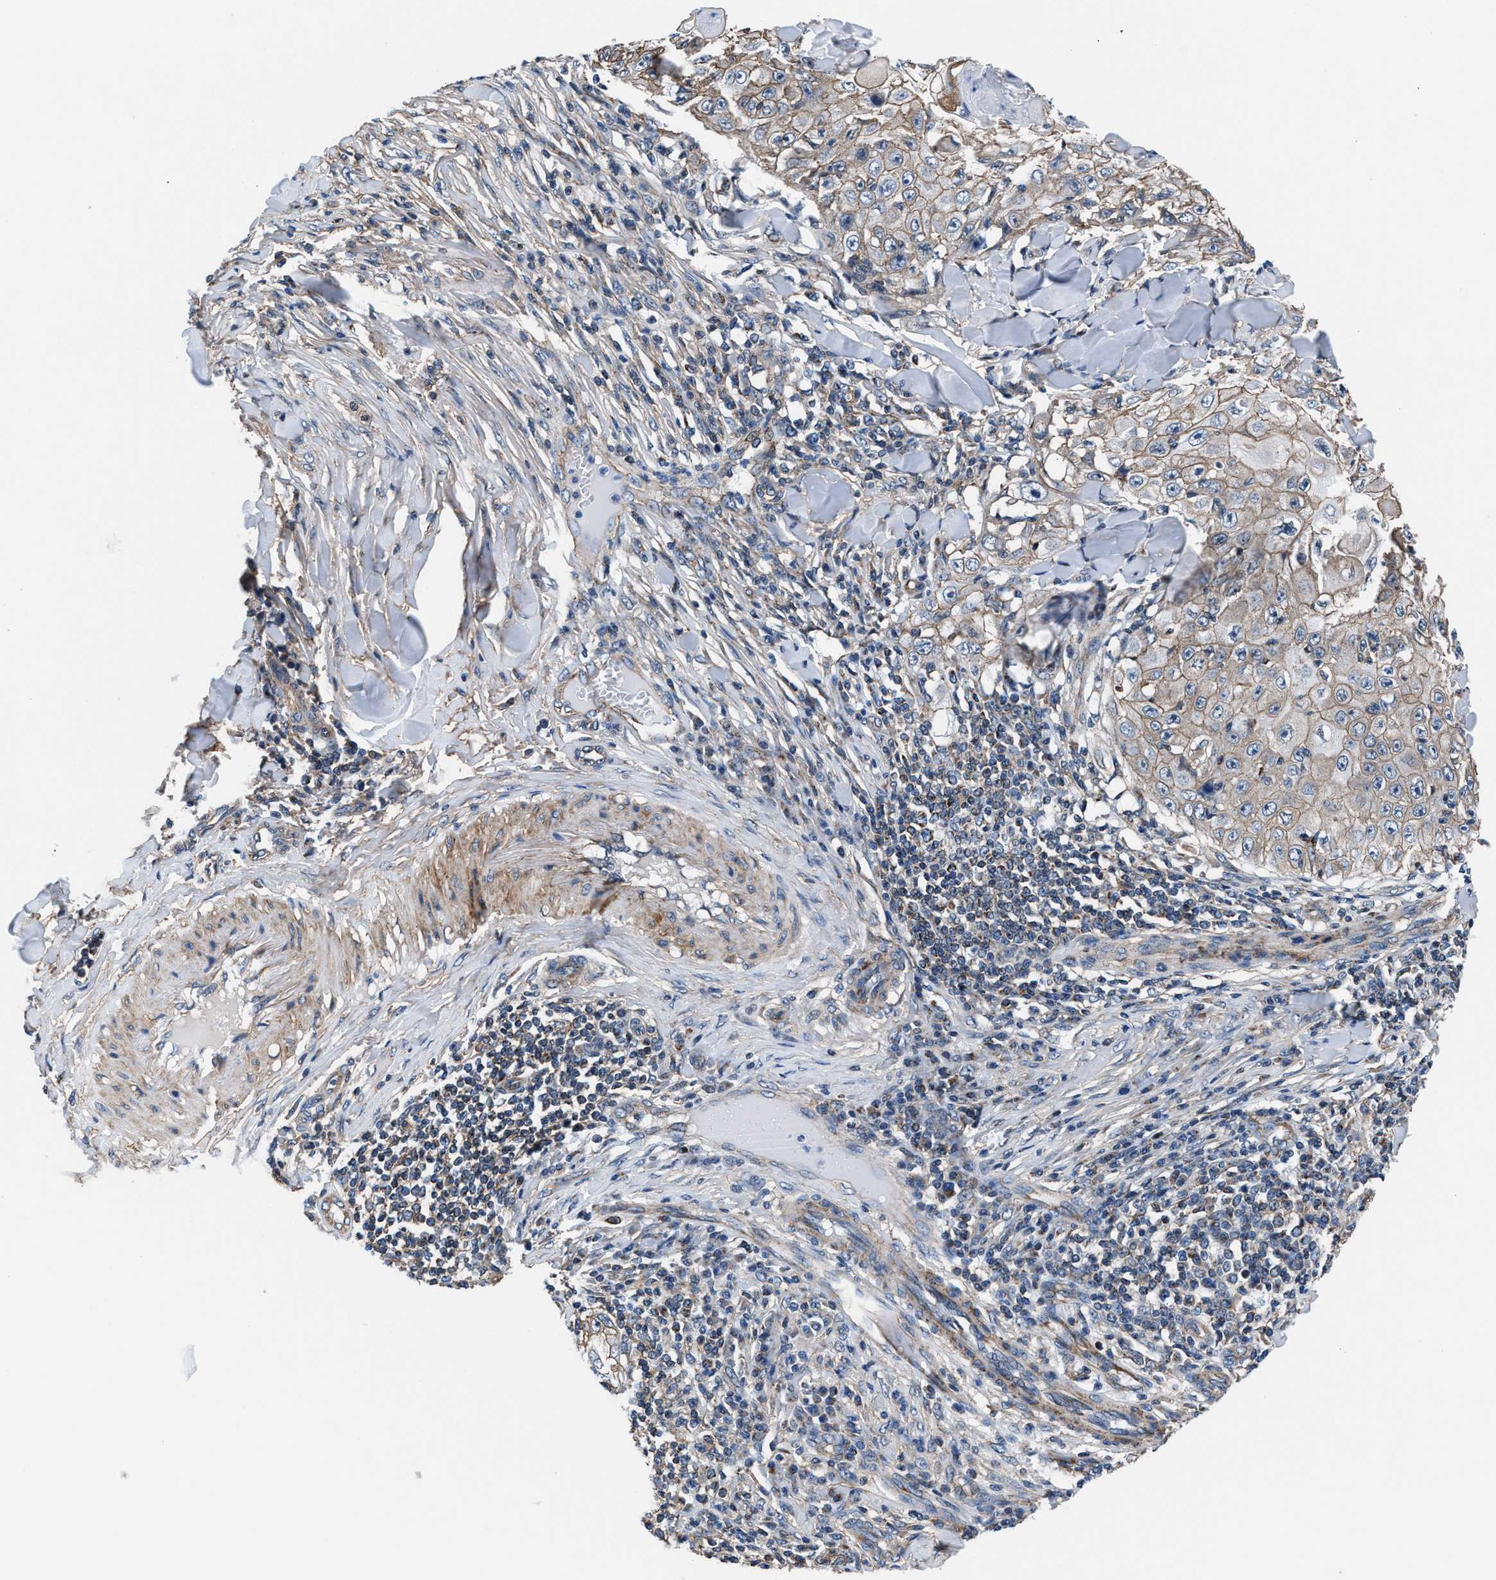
{"staining": {"intensity": "weak", "quantity": ">75%", "location": "cytoplasmic/membranous"}, "tissue": "skin cancer", "cell_type": "Tumor cells", "image_type": "cancer", "snomed": [{"axis": "morphology", "description": "Squamous cell carcinoma, NOS"}, {"axis": "topography", "description": "Skin"}], "caption": "Skin cancer was stained to show a protein in brown. There is low levels of weak cytoplasmic/membranous expression in approximately >75% of tumor cells. (Brightfield microscopy of DAB IHC at high magnification).", "gene": "NKTR", "patient": {"sex": "male", "age": 86}}